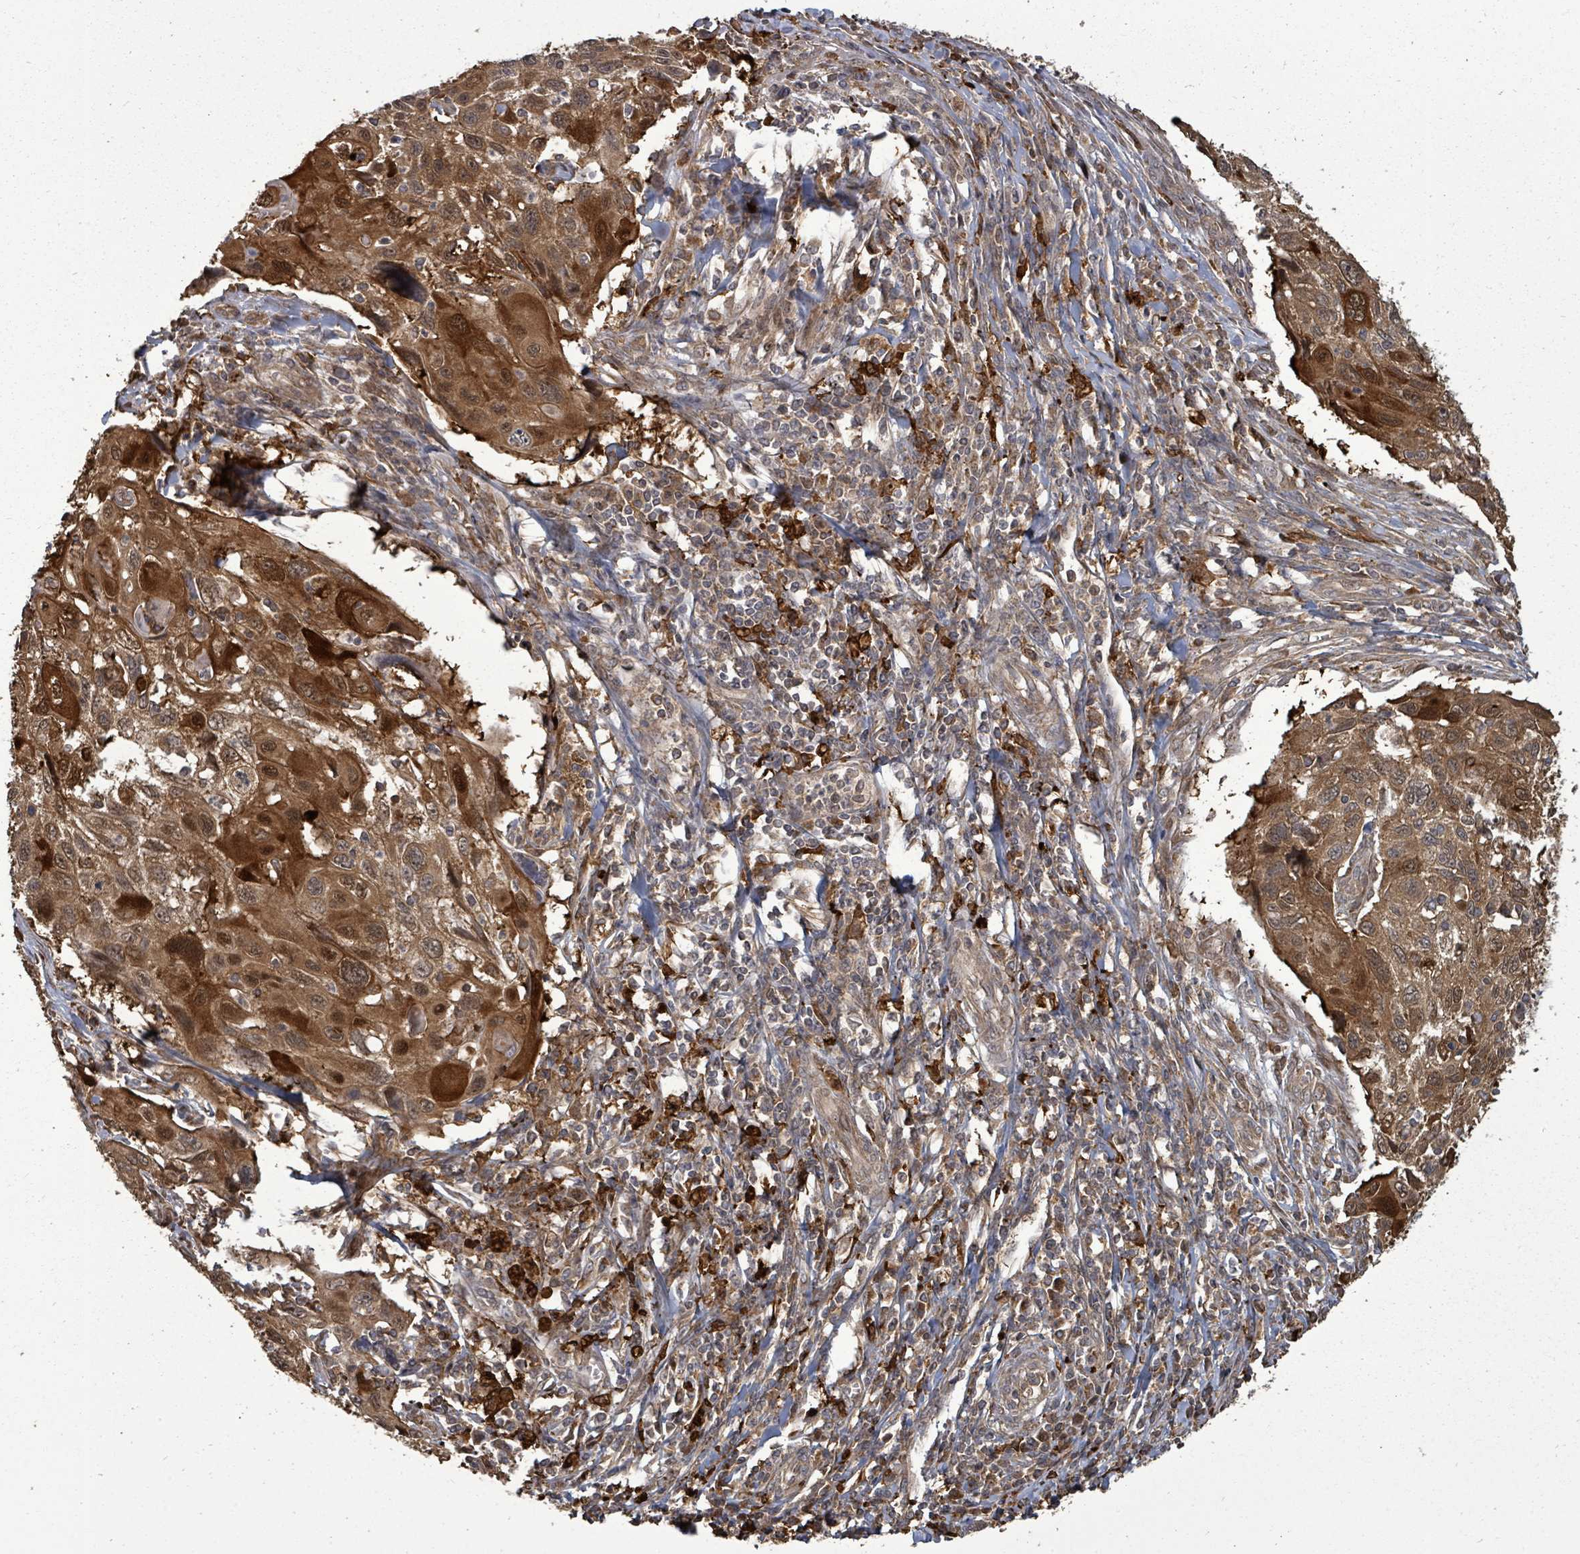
{"staining": {"intensity": "strong", "quantity": ">75%", "location": "cytoplasmic/membranous"}, "tissue": "cervical cancer", "cell_type": "Tumor cells", "image_type": "cancer", "snomed": [{"axis": "morphology", "description": "Squamous cell carcinoma, NOS"}, {"axis": "topography", "description": "Cervix"}], "caption": "Protein expression analysis of human squamous cell carcinoma (cervical) reveals strong cytoplasmic/membranous expression in about >75% of tumor cells.", "gene": "EIF3C", "patient": {"sex": "female", "age": 70}}